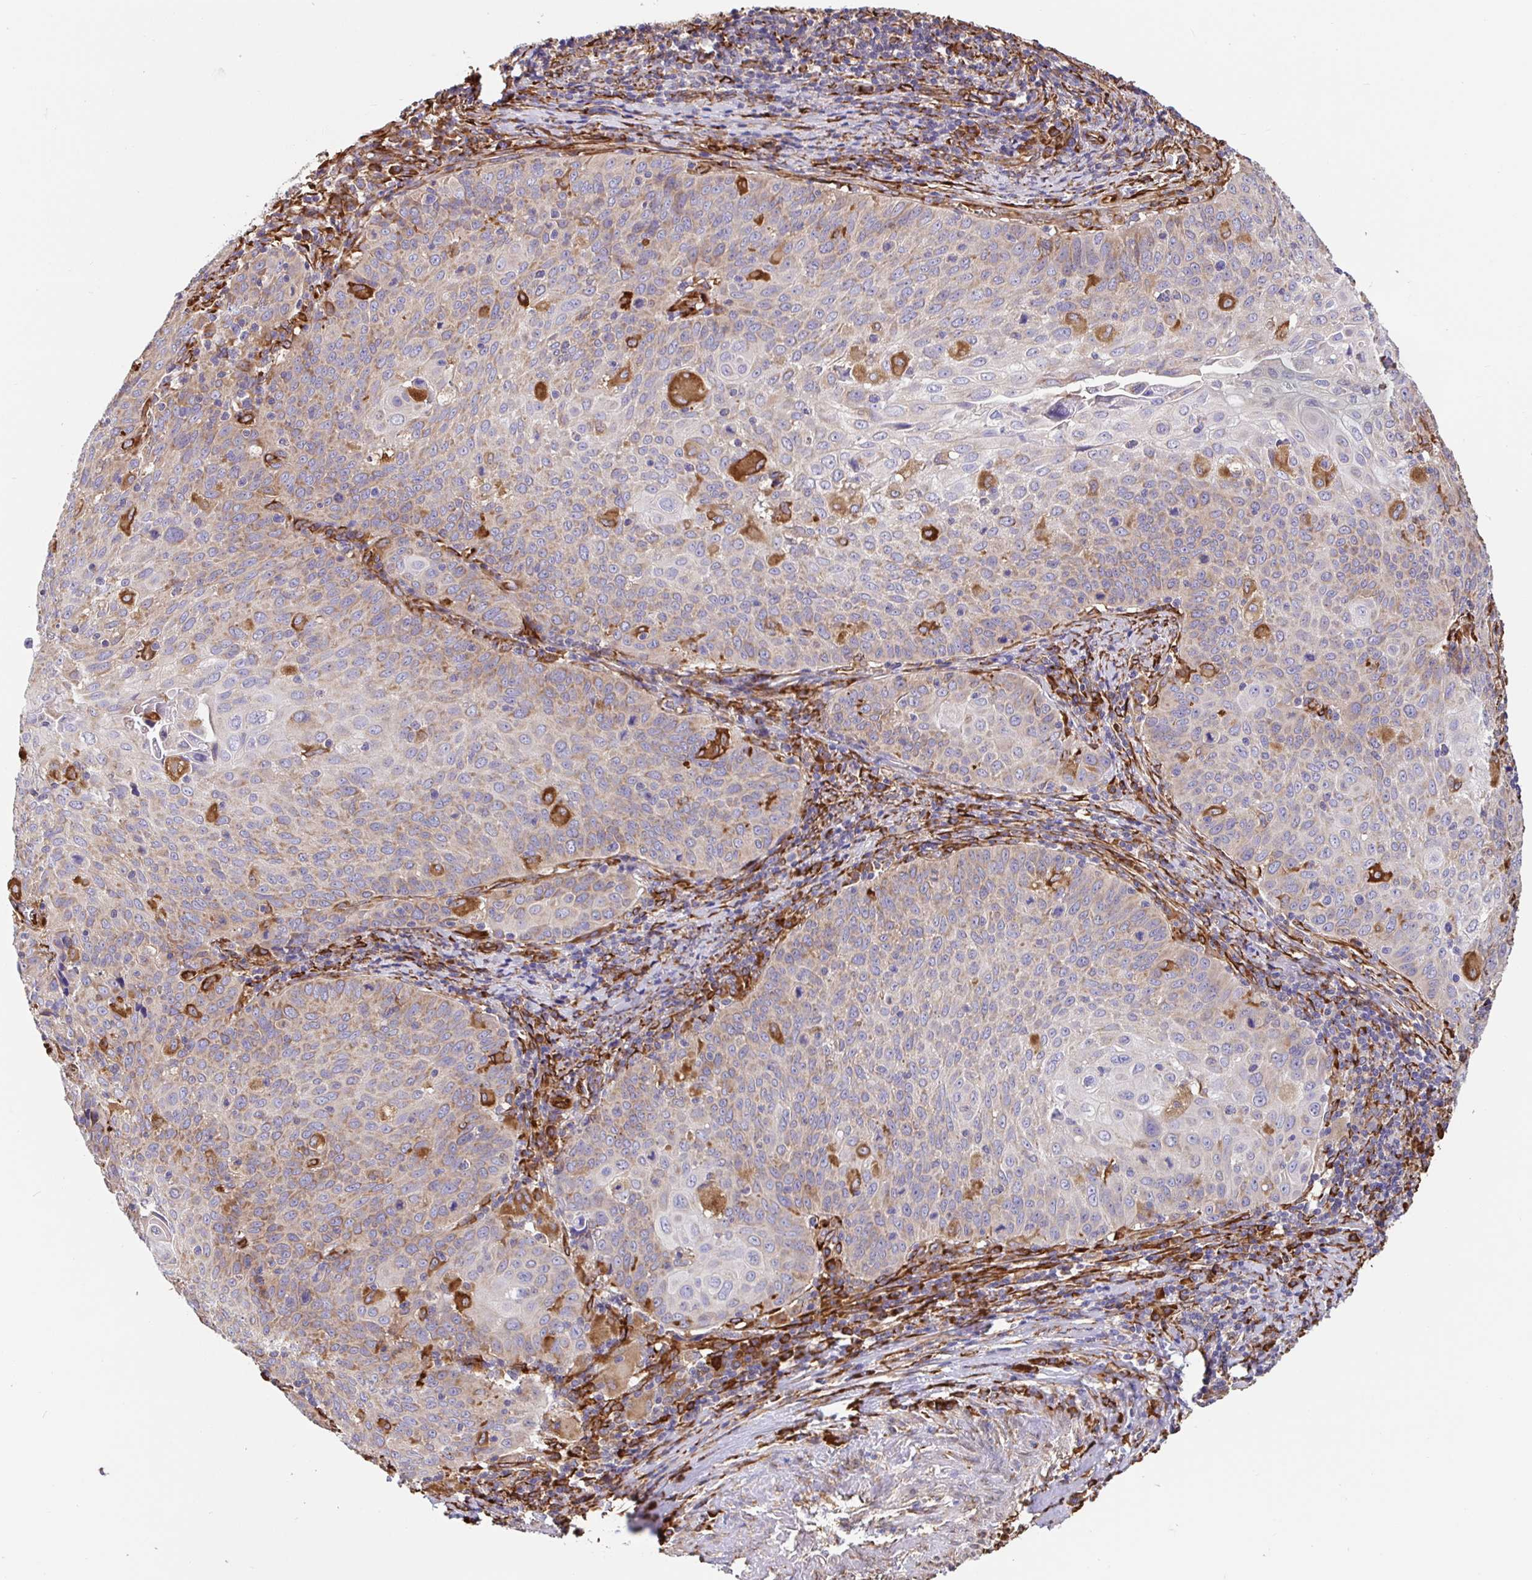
{"staining": {"intensity": "weak", "quantity": "<25%", "location": "cytoplasmic/membranous"}, "tissue": "cervical cancer", "cell_type": "Tumor cells", "image_type": "cancer", "snomed": [{"axis": "morphology", "description": "Squamous cell carcinoma, NOS"}, {"axis": "topography", "description": "Cervix"}], "caption": "Immunohistochemistry photomicrograph of neoplastic tissue: cervical squamous cell carcinoma stained with DAB displays no significant protein staining in tumor cells. (Brightfield microscopy of DAB IHC at high magnification).", "gene": "MAOA", "patient": {"sex": "female", "age": 65}}